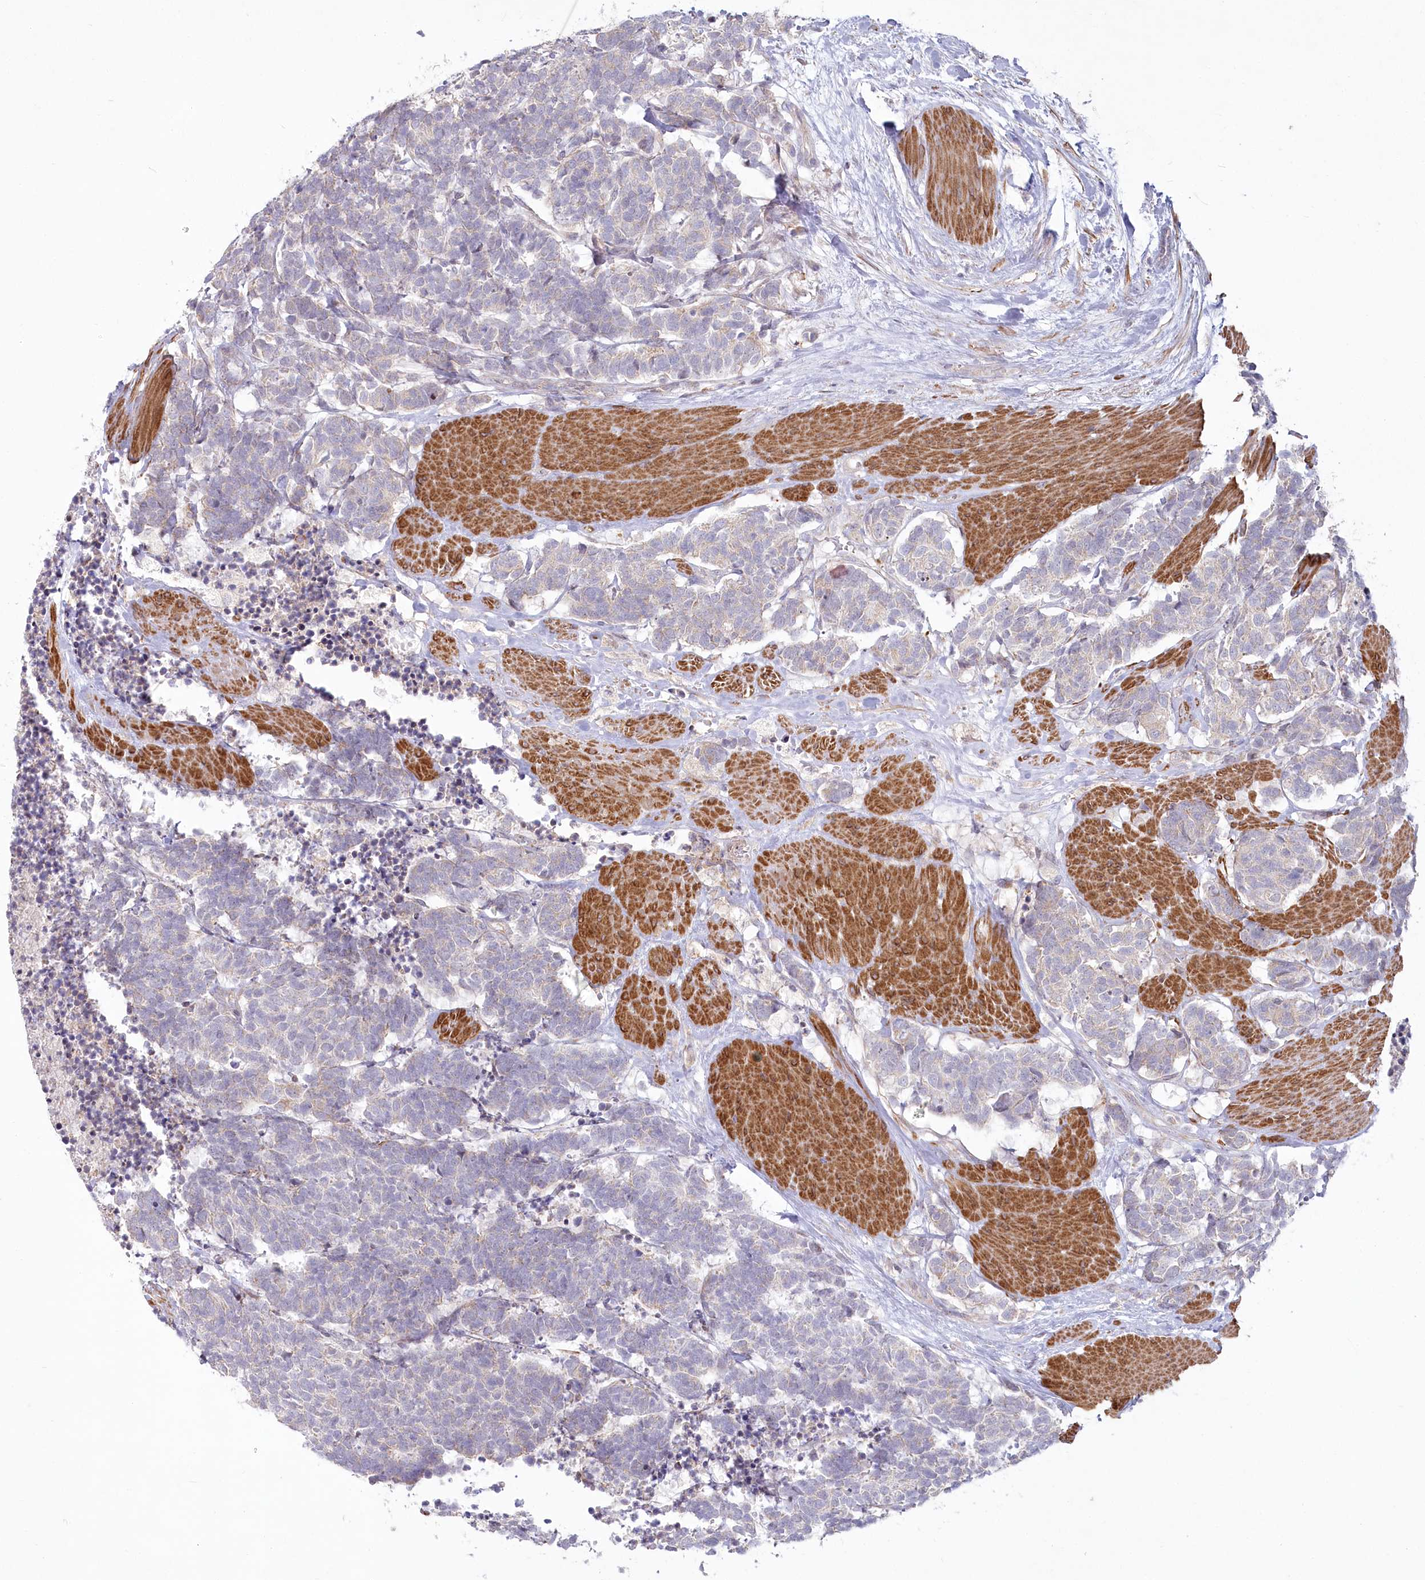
{"staining": {"intensity": "weak", "quantity": "<25%", "location": "cytoplasmic/membranous"}, "tissue": "carcinoid", "cell_type": "Tumor cells", "image_type": "cancer", "snomed": [{"axis": "morphology", "description": "Carcinoma, NOS"}, {"axis": "morphology", "description": "Carcinoid, malignant, NOS"}, {"axis": "topography", "description": "Urinary bladder"}], "caption": "Immunohistochemistry (IHC) histopathology image of neoplastic tissue: carcinoid stained with DAB (3,3'-diaminobenzidine) shows no significant protein positivity in tumor cells. Nuclei are stained in blue.", "gene": "MTG1", "patient": {"sex": "male", "age": 57}}